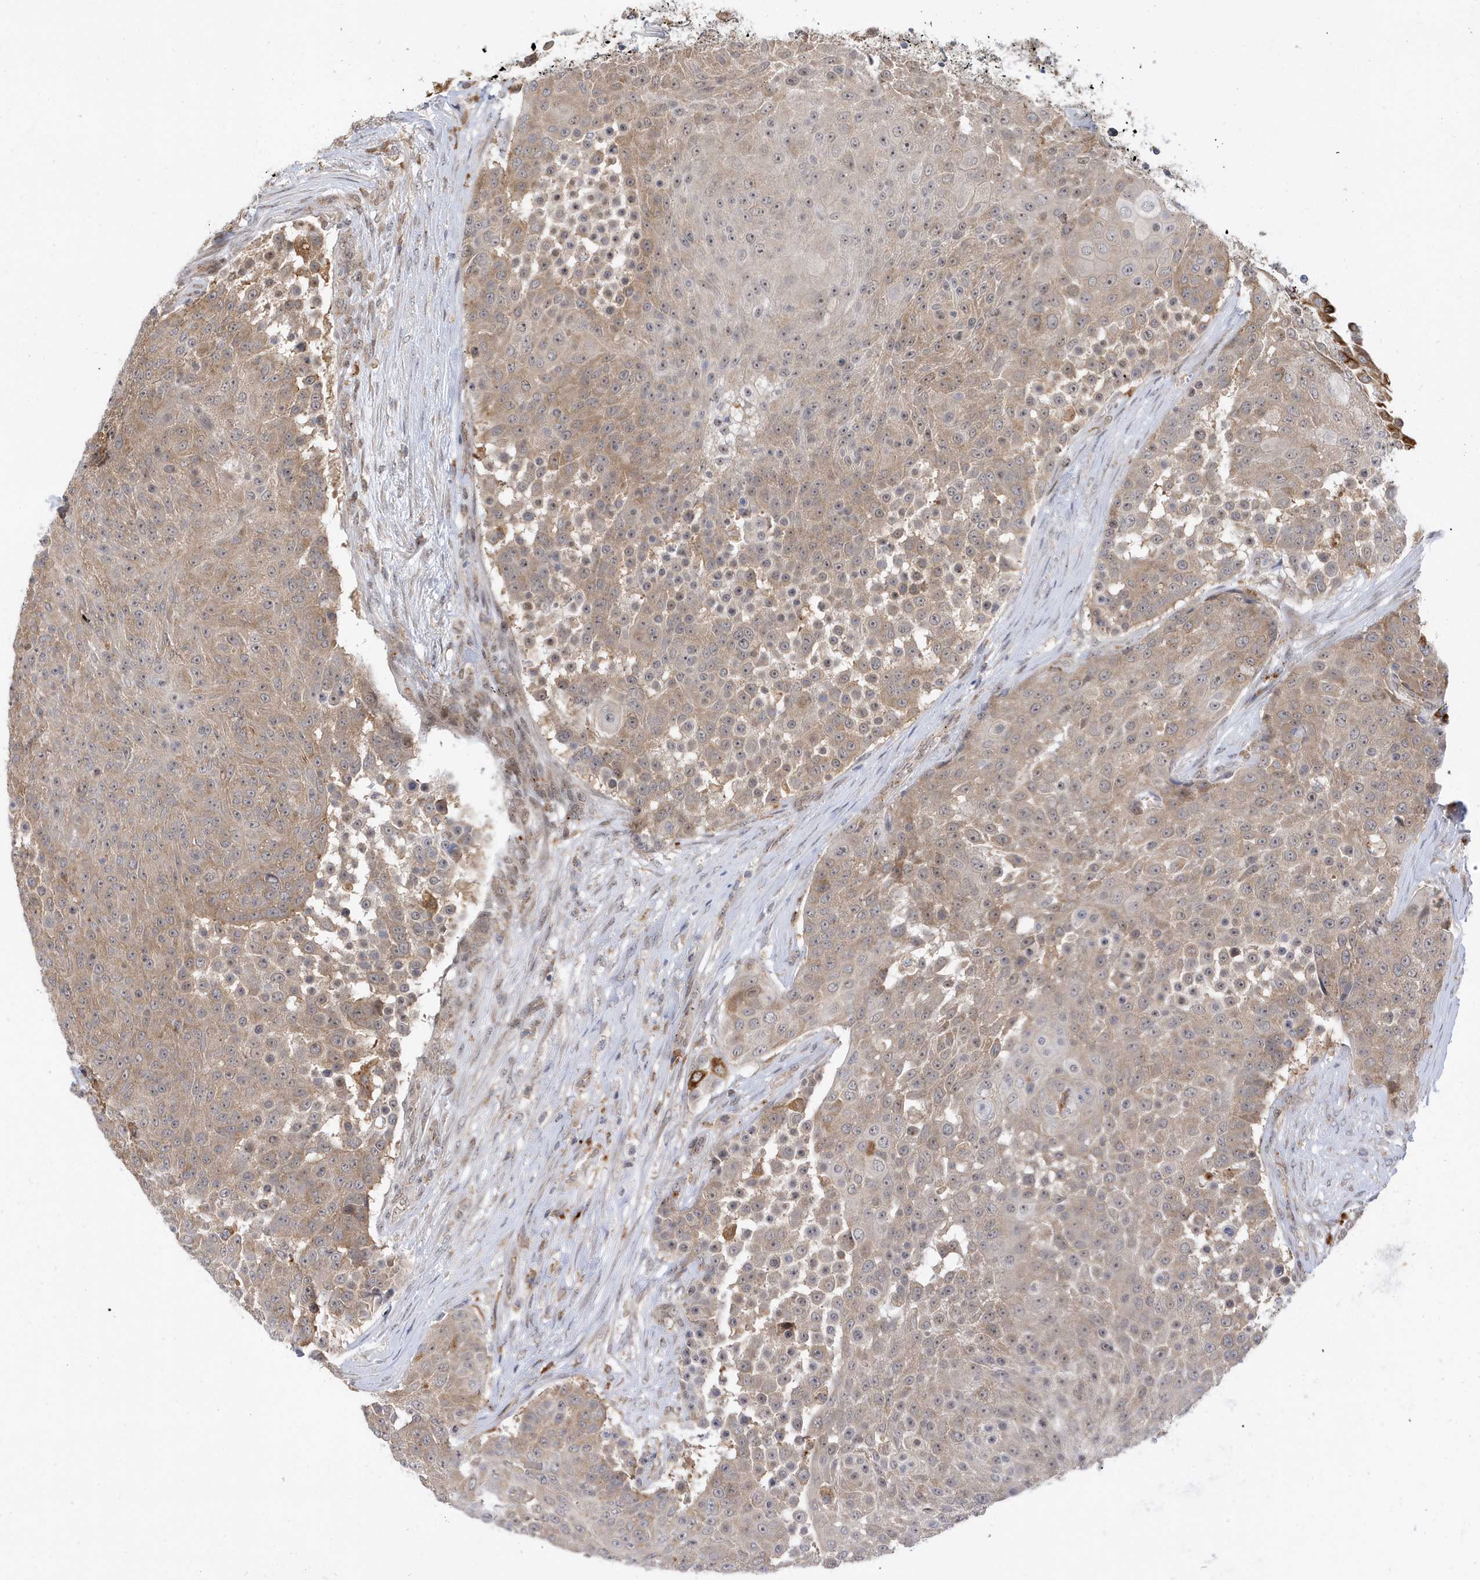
{"staining": {"intensity": "moderate", "quantity": ">75%", "location": "cytoplasmic/membranous"}, "tissue": "urothelial cancer", "cell_type": "Tumor cells", "image_type": "cancer", "snomed": [{"axis": "morphology", "description": "Urothelial carcinoma, High grade"}, {"axis": "topography", "description": "Urinary bladder"}], "caption": "Protein staining of high-grade urothelial carcinoma tissue demonstrates moderate cytoplasmic/membranous positivity in about >75% of tumor cells. The staining was performed using DAB, with brown indicating positive protein expression. Nuclei are stained blue with hematoxylin.", "gene": "ZNF507", "patient": {"sex": "female", "age": 63}}